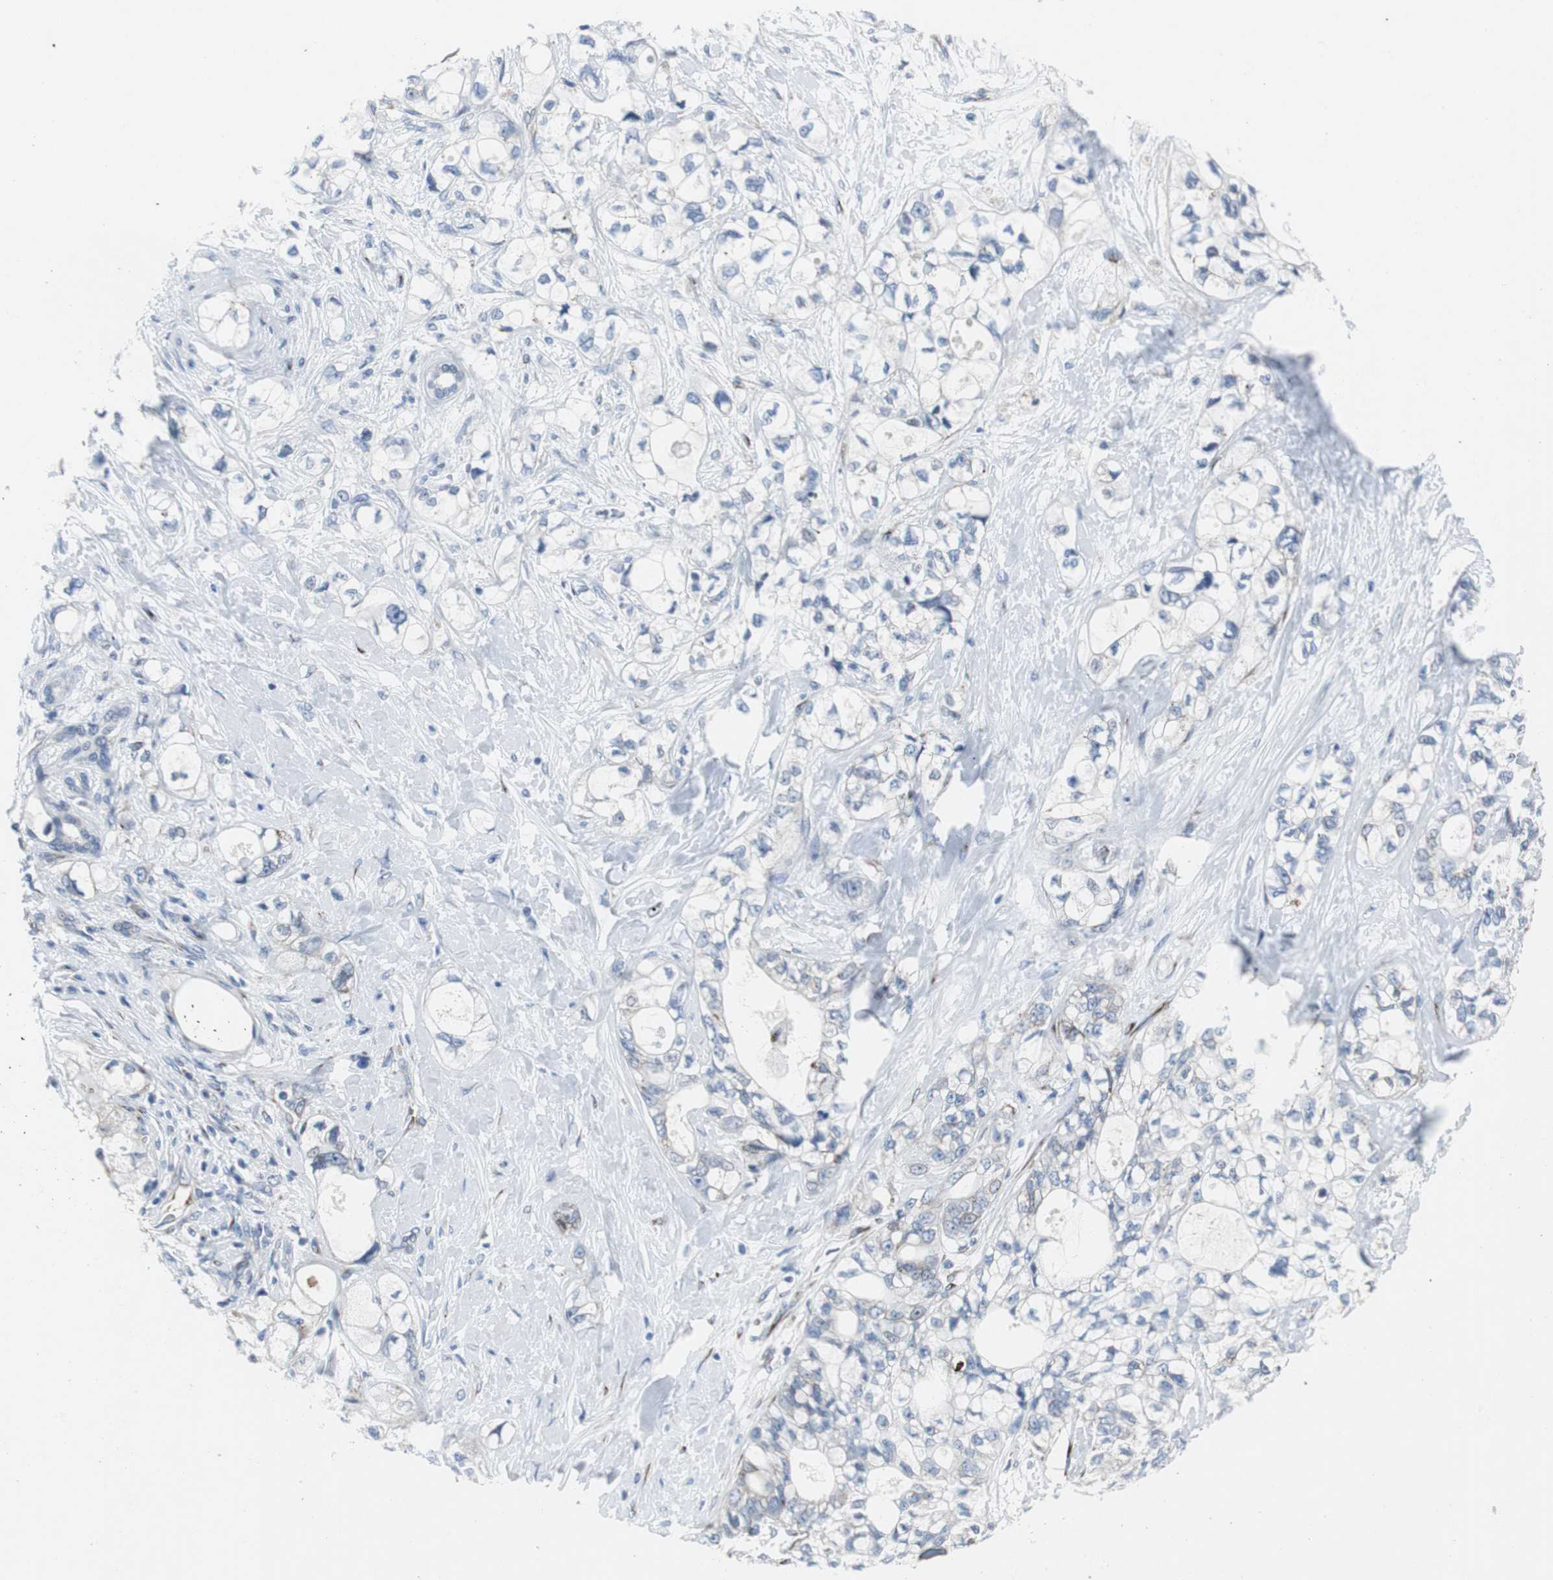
{"staining": {"intensity": "negative", "quantity": "none", "location": "none"}, "tissue": "pancreatic cancer", "cell_type": "Tumor cells", "image_type": "cancer", "snomed": [{"axis": "morphology", "description": "Adenocarcinoma, NOS"}, {"axis": "topography", "description": "Pancreas"}], "caption": "Pancreatic cancer was stained to show a protein in brown. There is no significant staining in tumor cells.", "gene": "BBC3", "patient": {"sex": "male", "age": 70}}